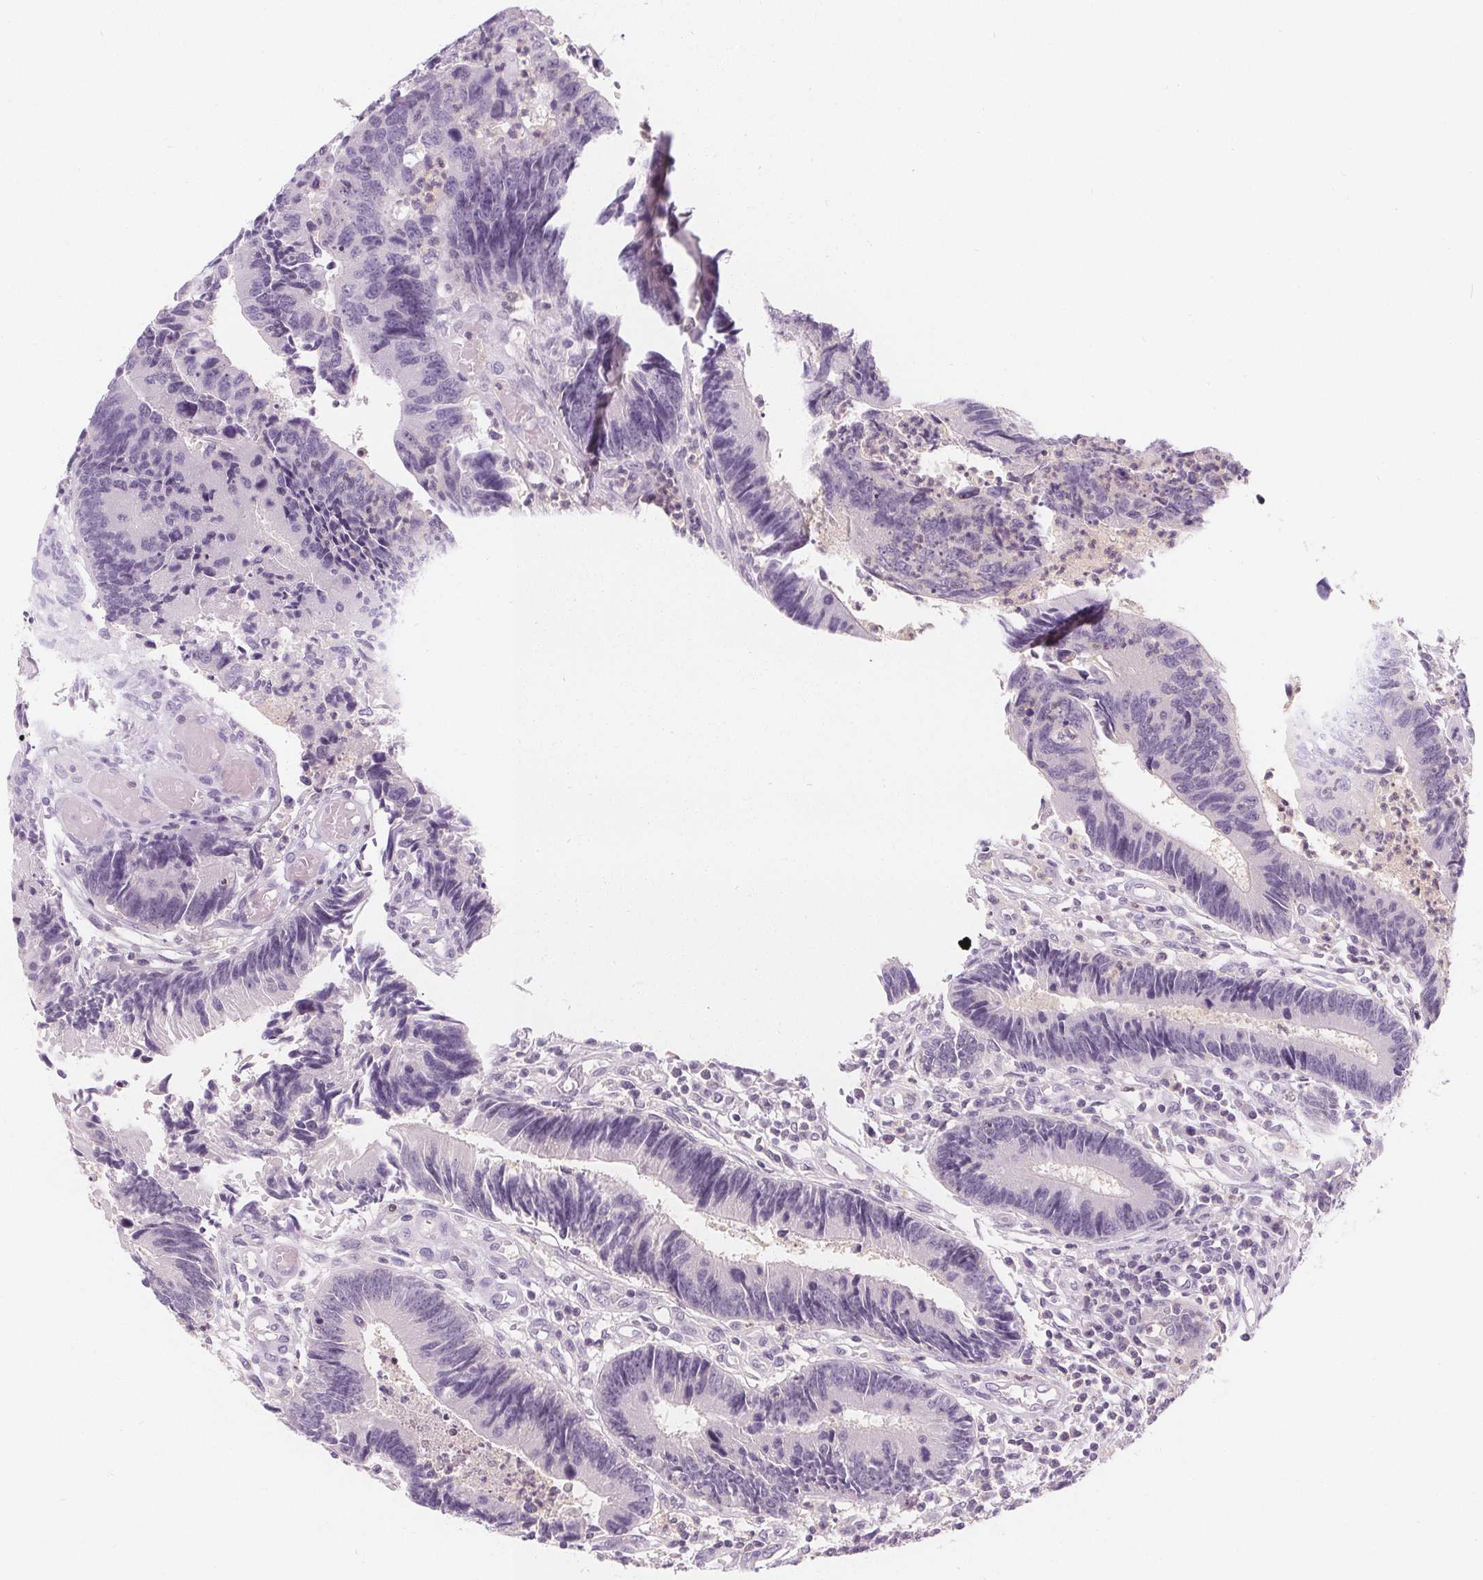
{"staining": {"intensity": "negative", "quantity": "none", "location": "none"}, "tissue": "colorectal cancer", "cell_type": "Tumor cells", "image_type": "cancer", "snomed": [{"axis": "morphology", "description": "Adenocarcinoma, NOS"}, {"axis": "topography", "description": "Colon"}], "caption": "The photomicrograph displays no staining of tumor cells in colorectal adenocarcinoma.", "gene": "UGP2", "patient": {"sex": "female", "age": 67}}